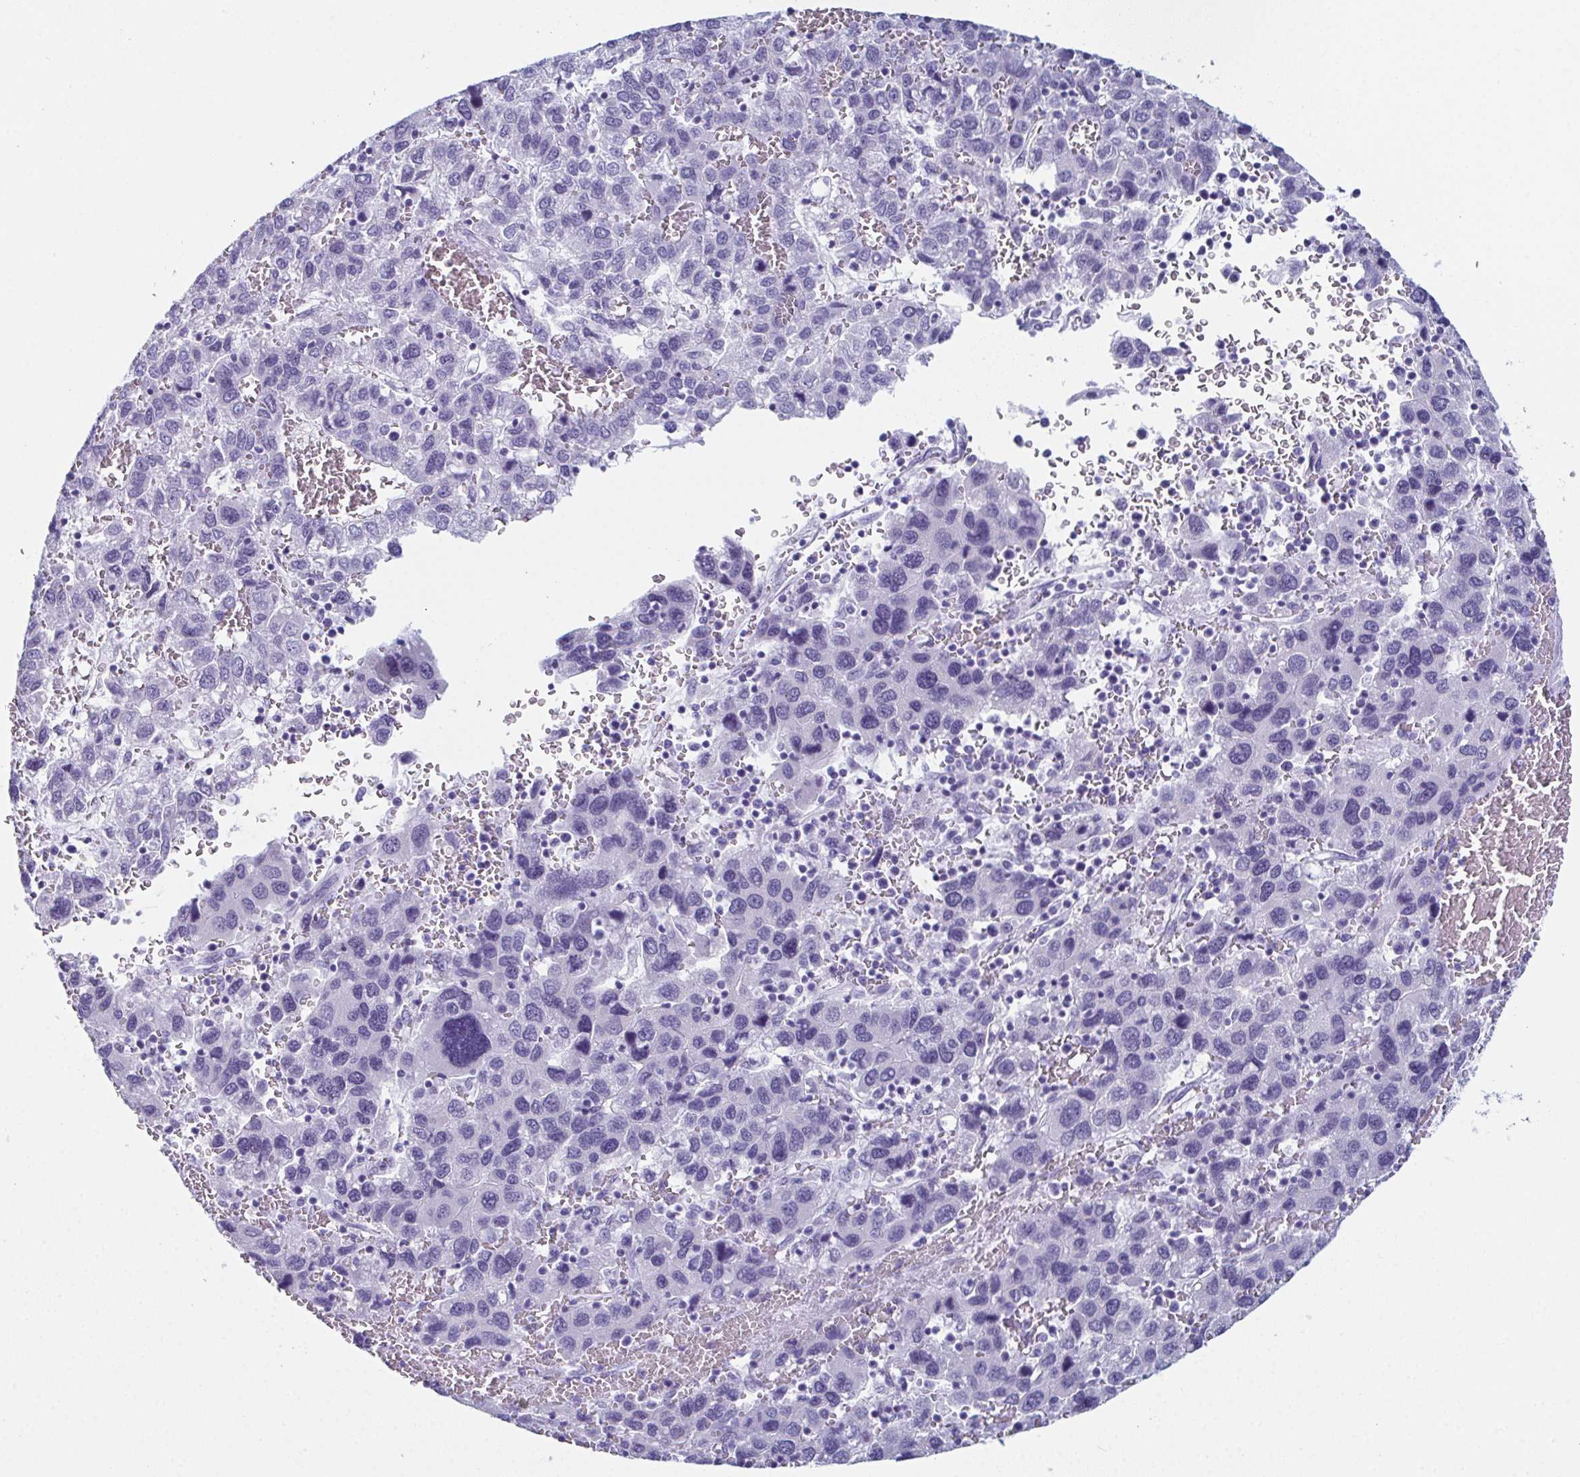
{"staining": {"intensity": "negative", "quantity": "none", "location": "none"}, "tissue": "liver cancer", "cell_type": "Tumor cells", "image_type": "cancer", "snomed": [{"axis": "morphology", "description": "Carcinoma, Hepatocellular, NOS"}, {"axis": "topography", "description": "Liver"}], "caption": "Liver hepatocellular carcinoma was stained to show a protein in brown. There is no significant staining in tumor cells. The staining is performed using DAB (3,3'-diaminobenzidine) brown chromogen with nuclei counter-stained in using hematoxylin.", "gene": "ENKUR", "patient": {"sex": "male", "age": 69}}